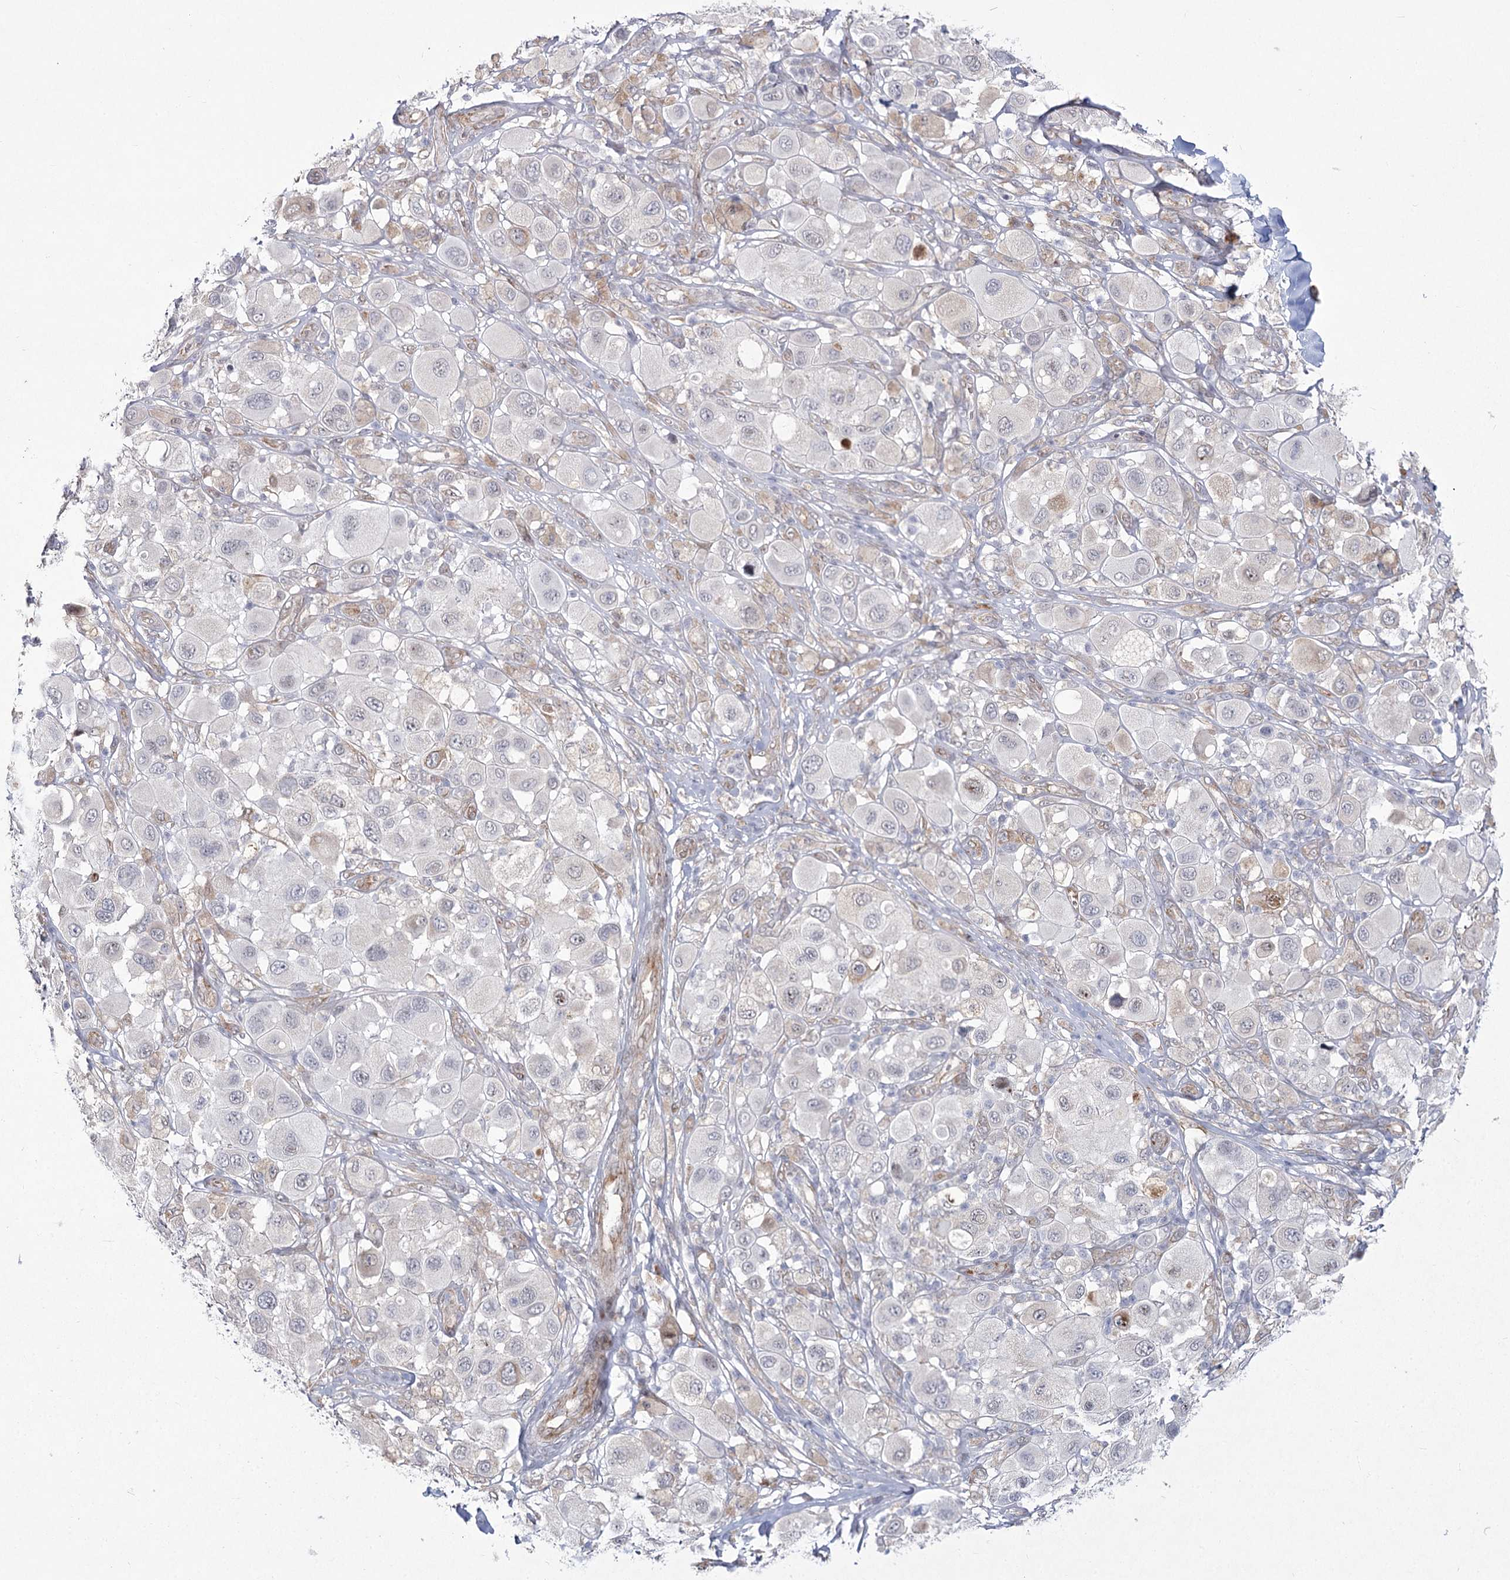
{"staining": {"intensity": "negative", "quantity": "none", "location": "none"}, "tissue": "melanoma", "cell_type": "Tumor cells", "image_type": "cancer", "snomed": [{"axis": "morphology", "description": "Malignant melanoma, Metastatic site"}, {"axis": "topography", "description": "Skin"}], "caption": "This histopathology image is of melanoma stained with immunohistochemistry (IHC) to label a protein in brown with the nuclei are counter-stained blue. There is no expression in tumor cells.", "gene": "YBX3", "patient": {"sex": "male", "age": 41}}